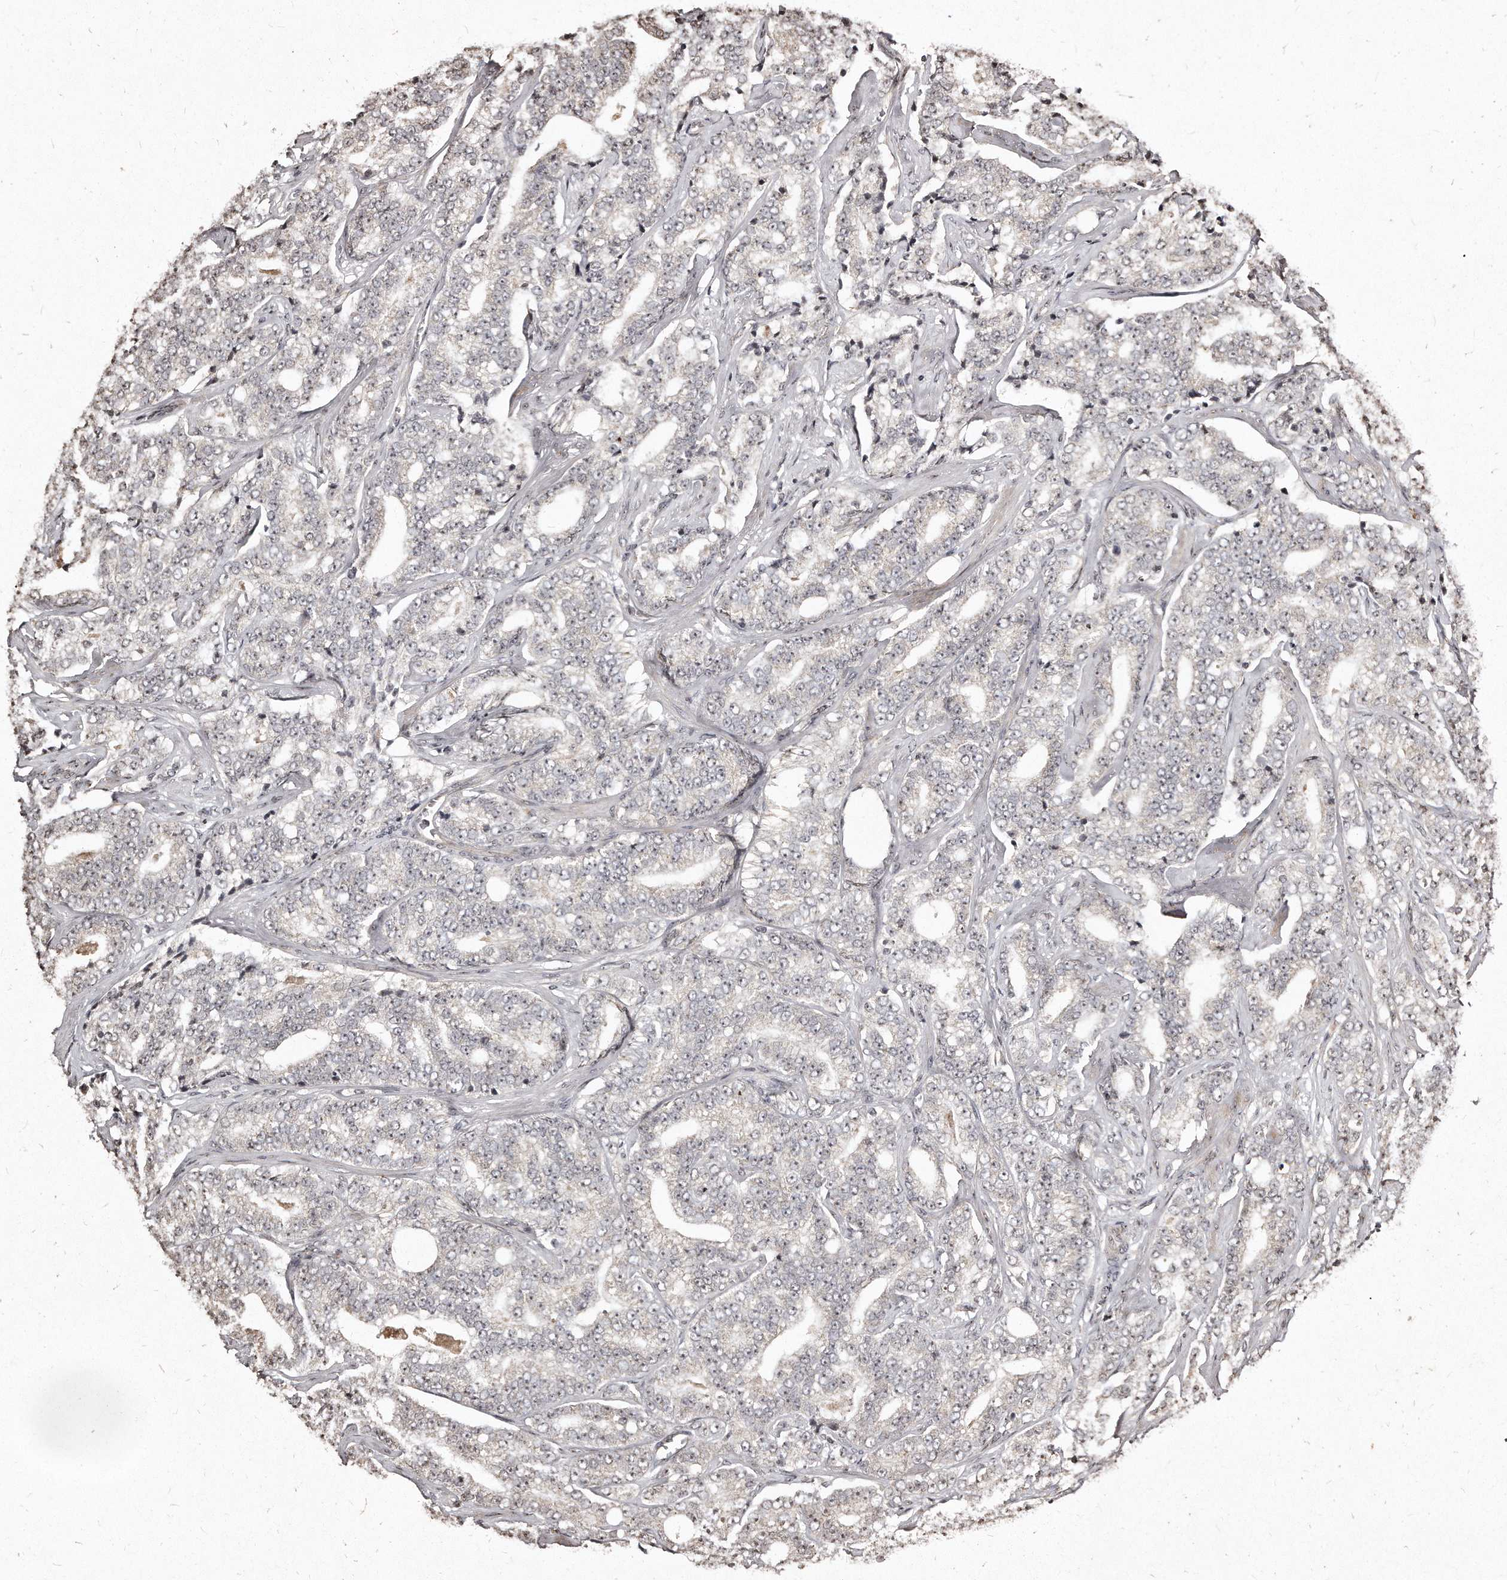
{"staining": {"intensity": "negative", "quantity": "none", "location": "none"}, "tissue": "prostate cancer", "cell_type": "Tumor cells", "image_type": "cancer", "snomed": [{"axis": "morphology", "description": "Adenocarcinoma, High grade"}, {"axis": "topography", "description": "Prostate and seminal vesicle, NOS"}], "caption": "This is an immunohistochemistry (IHC) image of human prostate high-grade adenocarcinoma. There is no positivity in tumor cells.", "gene": "TSHR", "patient": {"sex": "male", "age": 67}}